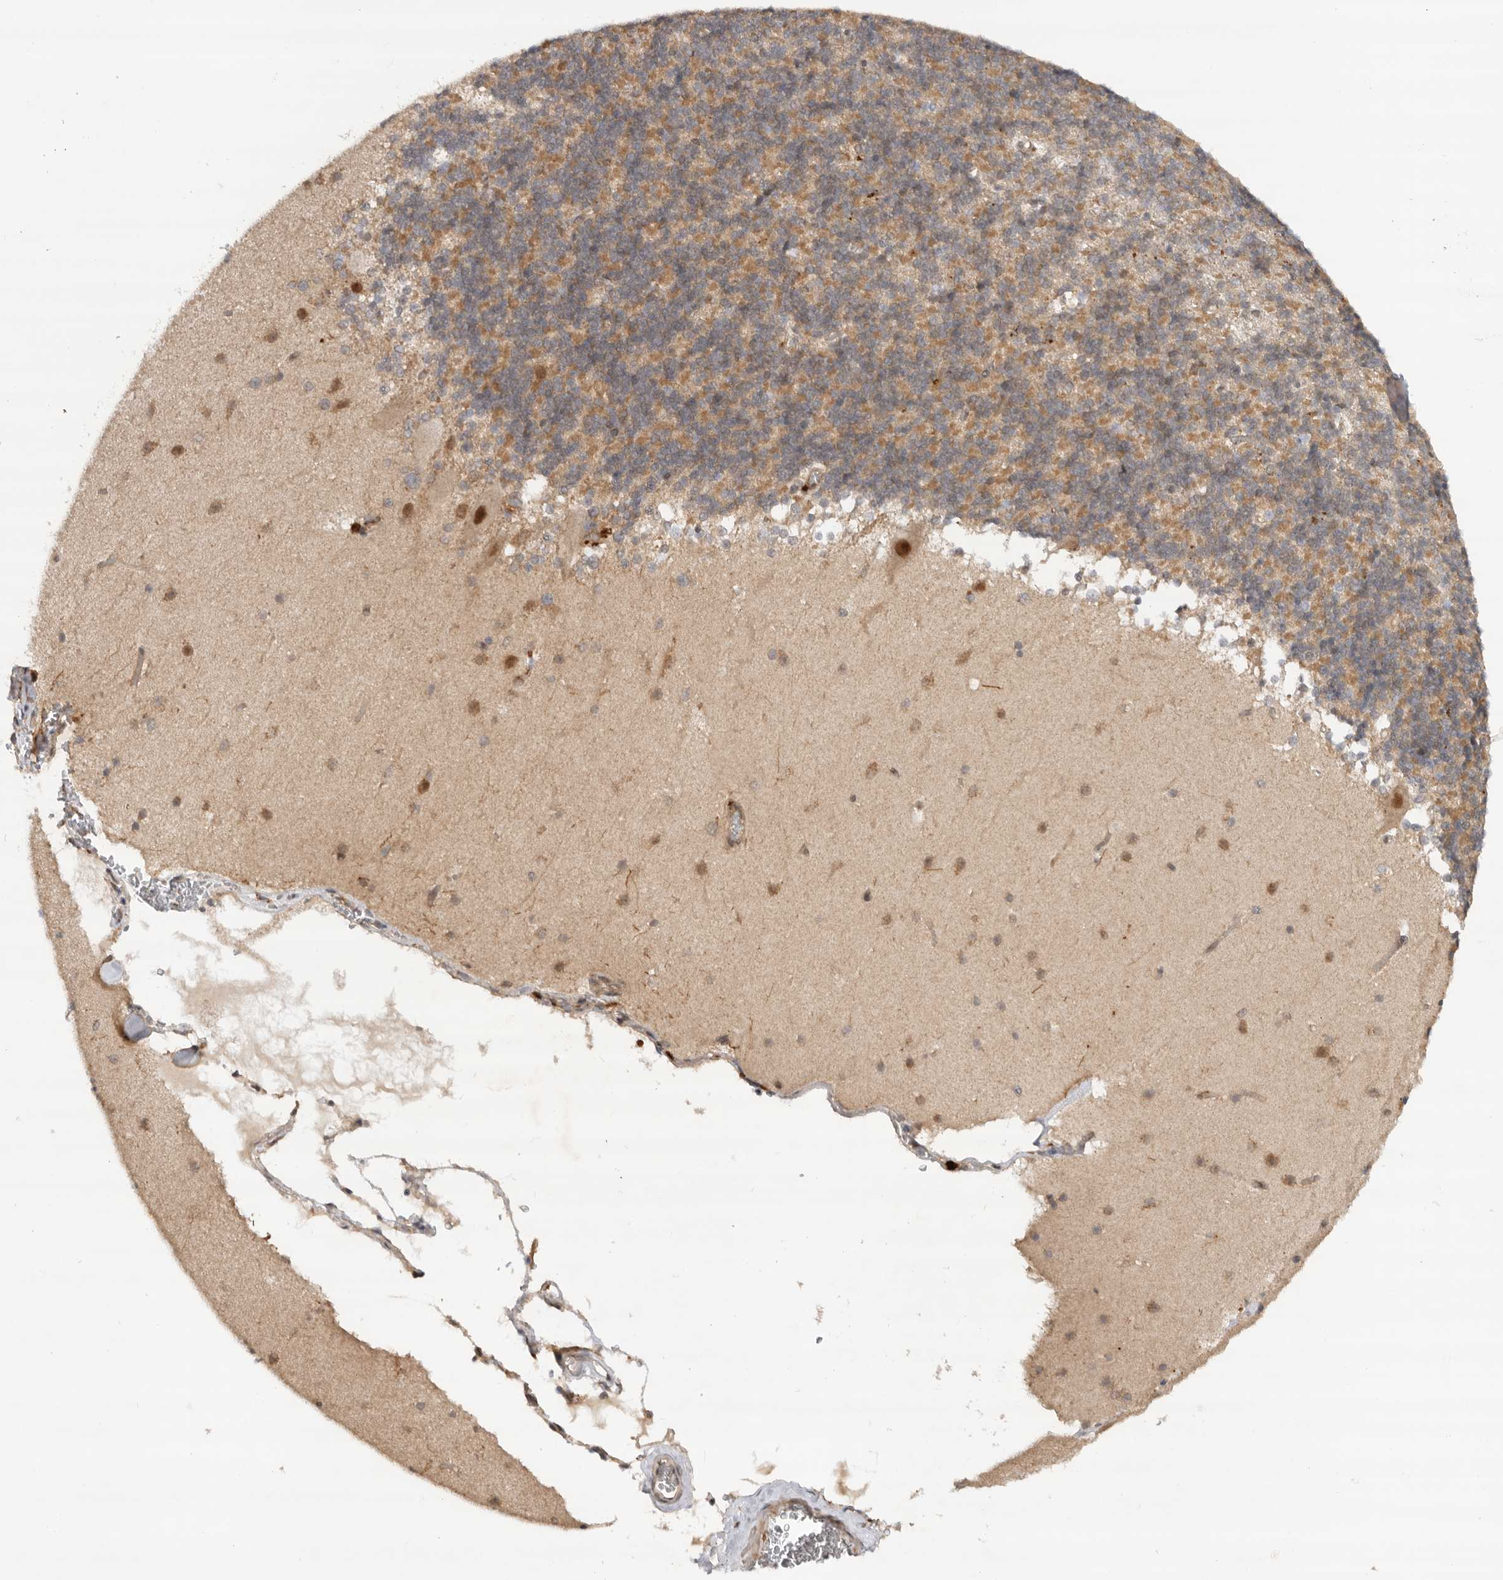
{"staining": {"intensity": "moderate", "quantity": "<25%", "location": "cytoplasmic/membranous"}, "tissue": "cerebellum", "cell_type": "Cells in granular layer", "image_type": "normal", "snomed": [{"axis": "morphology", "description": "Normal tissue, NOS"}, {"axis": "topography", "description": "Cerebellum"}], "caption": "This micrograph exhibits immunohistochemistry staining of benign human cerebellum, with low moderate cytoplasmic/membranous staining in approximately <25% of cells in granular layer.", "gene": "DCAF8", "patient": {"sex": "female", "age": 19}}